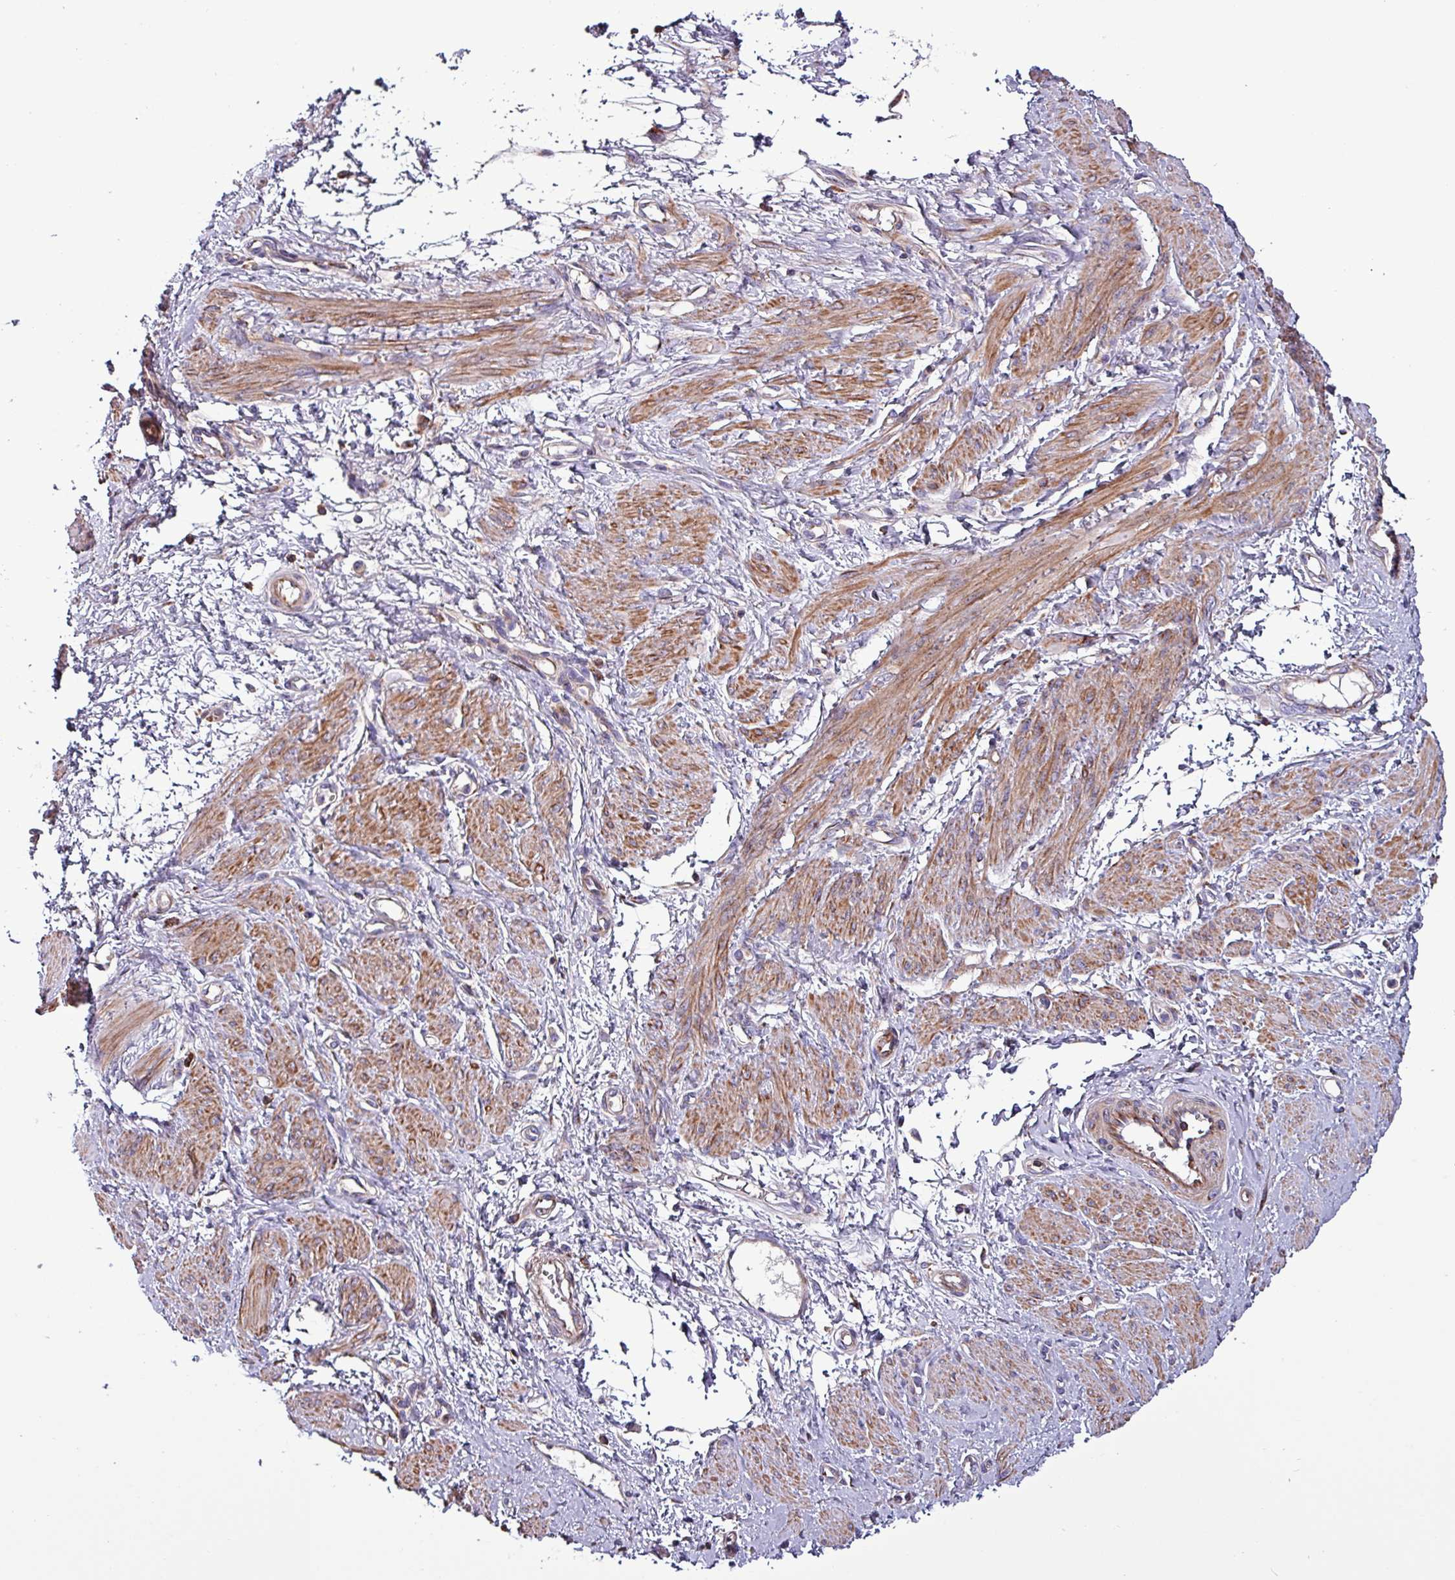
{"staining": {"intensity": "moderate", "quantity": ">75%", "location": "cytoplasmic/membranous"}, "tissue": "smooth muscle", "cell_type": "Smooth muscle cells", "image_type": "normal", "snomed": [{"axis": "morphology", "description": "Normal tissue, NOS"}, {"axis": "topography", "description": "Smooth muscle"}, {"axis": "topography", "description": "Uterus"}], "caption": "DAB (3,3'-diaminobenzidine) immunohistochemical staining of unremarkable human smooth muscle shows moderate cytoplasmic/membranous protein staining in about >75% of smooth muscle cells. The protein of interest is shown in brown color, while the nuclei are stained blue.", "gene": "VAMP4", "patient": {"sex": "female", "age": 39}}